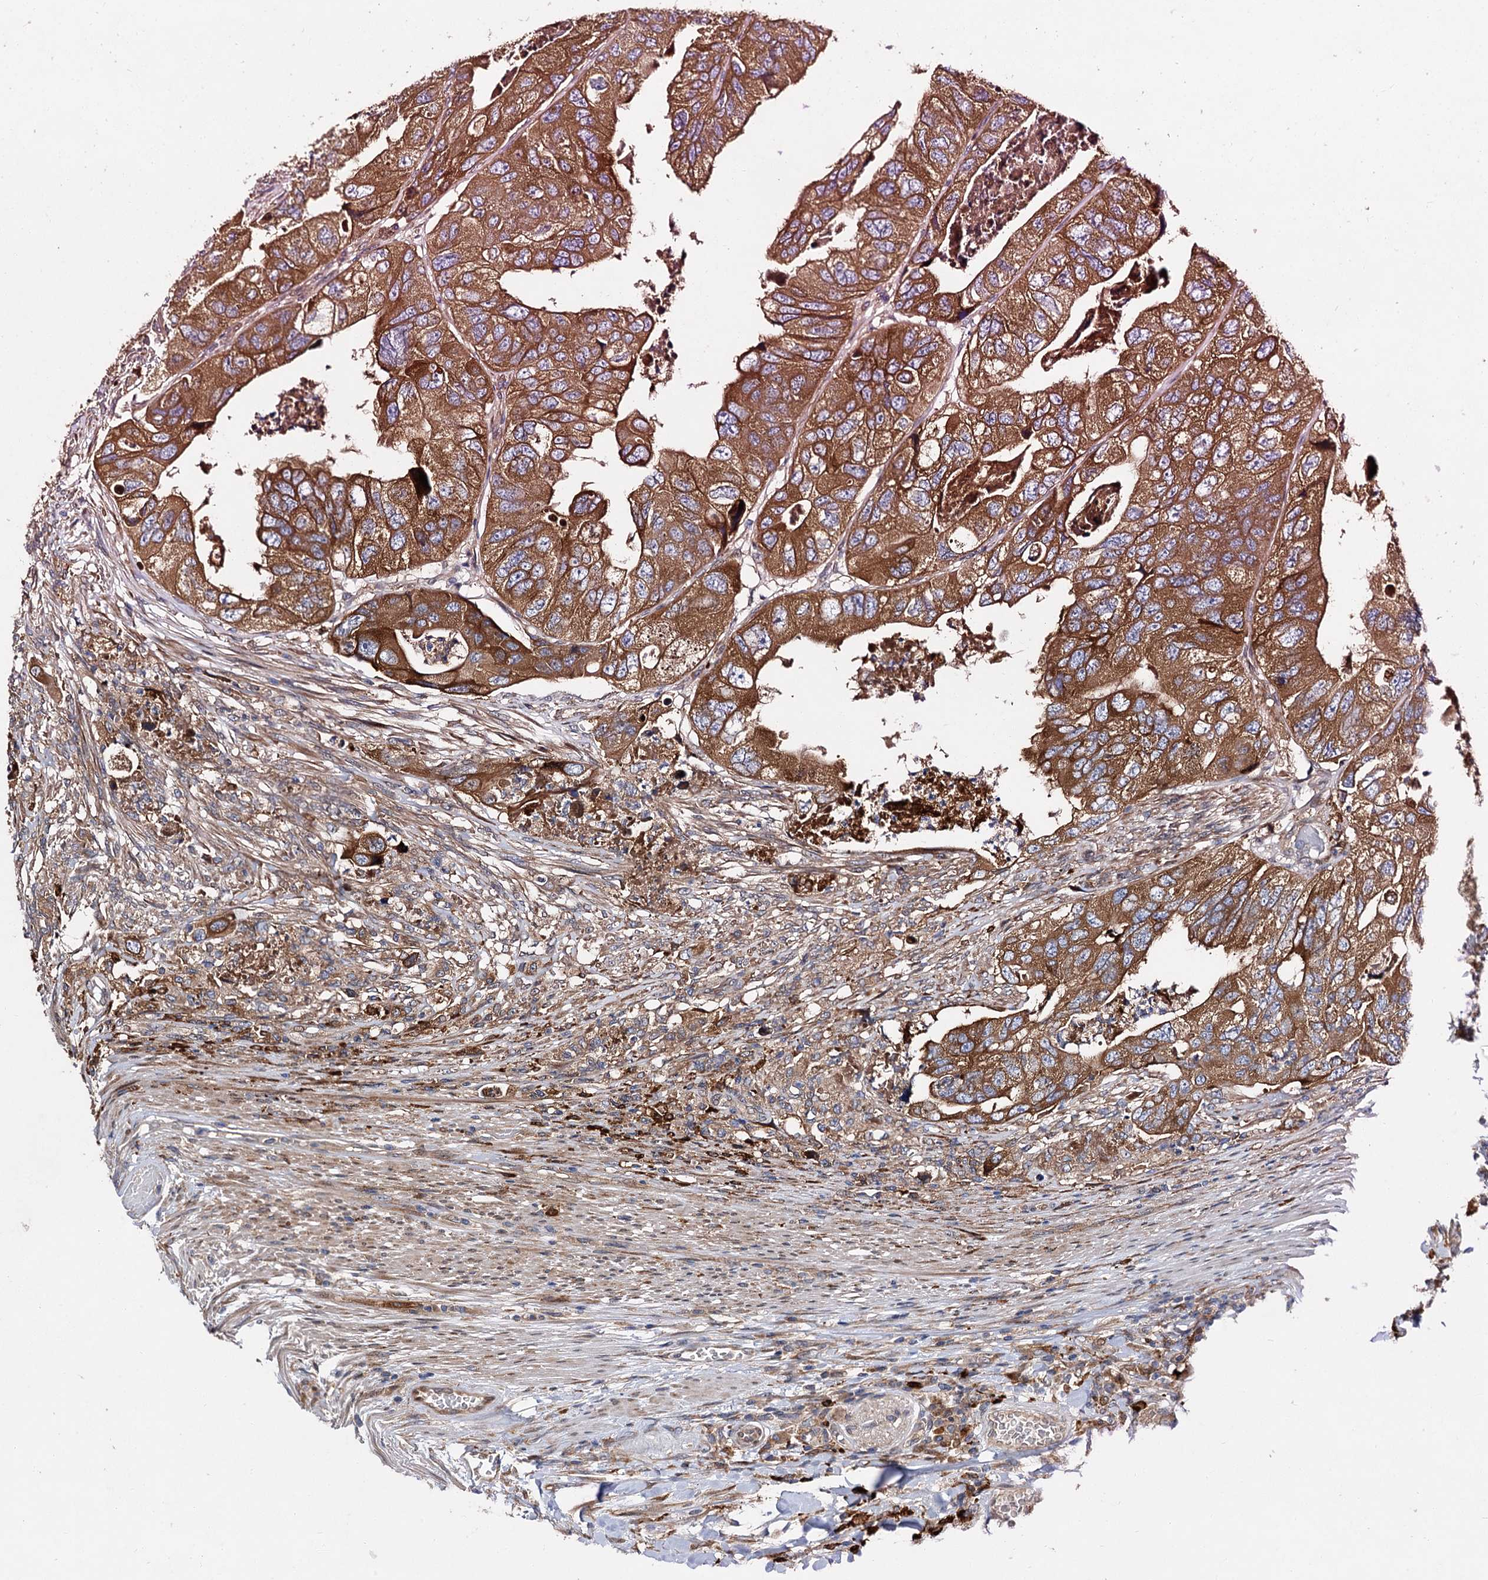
{"staining": {"intensity": "moderate", "quantity": ">75%", "location": "cytoplasmic/membranous"}, "tissue": "colorectal cancer", "cell_type": "Tumor cells", "image_type": "cancer", "snomed": [{"axis": "morphology", "description": "Adenocarcinoma, NOS"}, {"axis": "topography", "description": "Rectum"}], "caption": "Colorectal adenocarcinoma stained for a protein (brown) shows moderate cytoplasmic/membranous positive expression in approximately >75% of tumor cells.", "gene": "NAA25", "patient": {"sex": "male", "age": 63}}